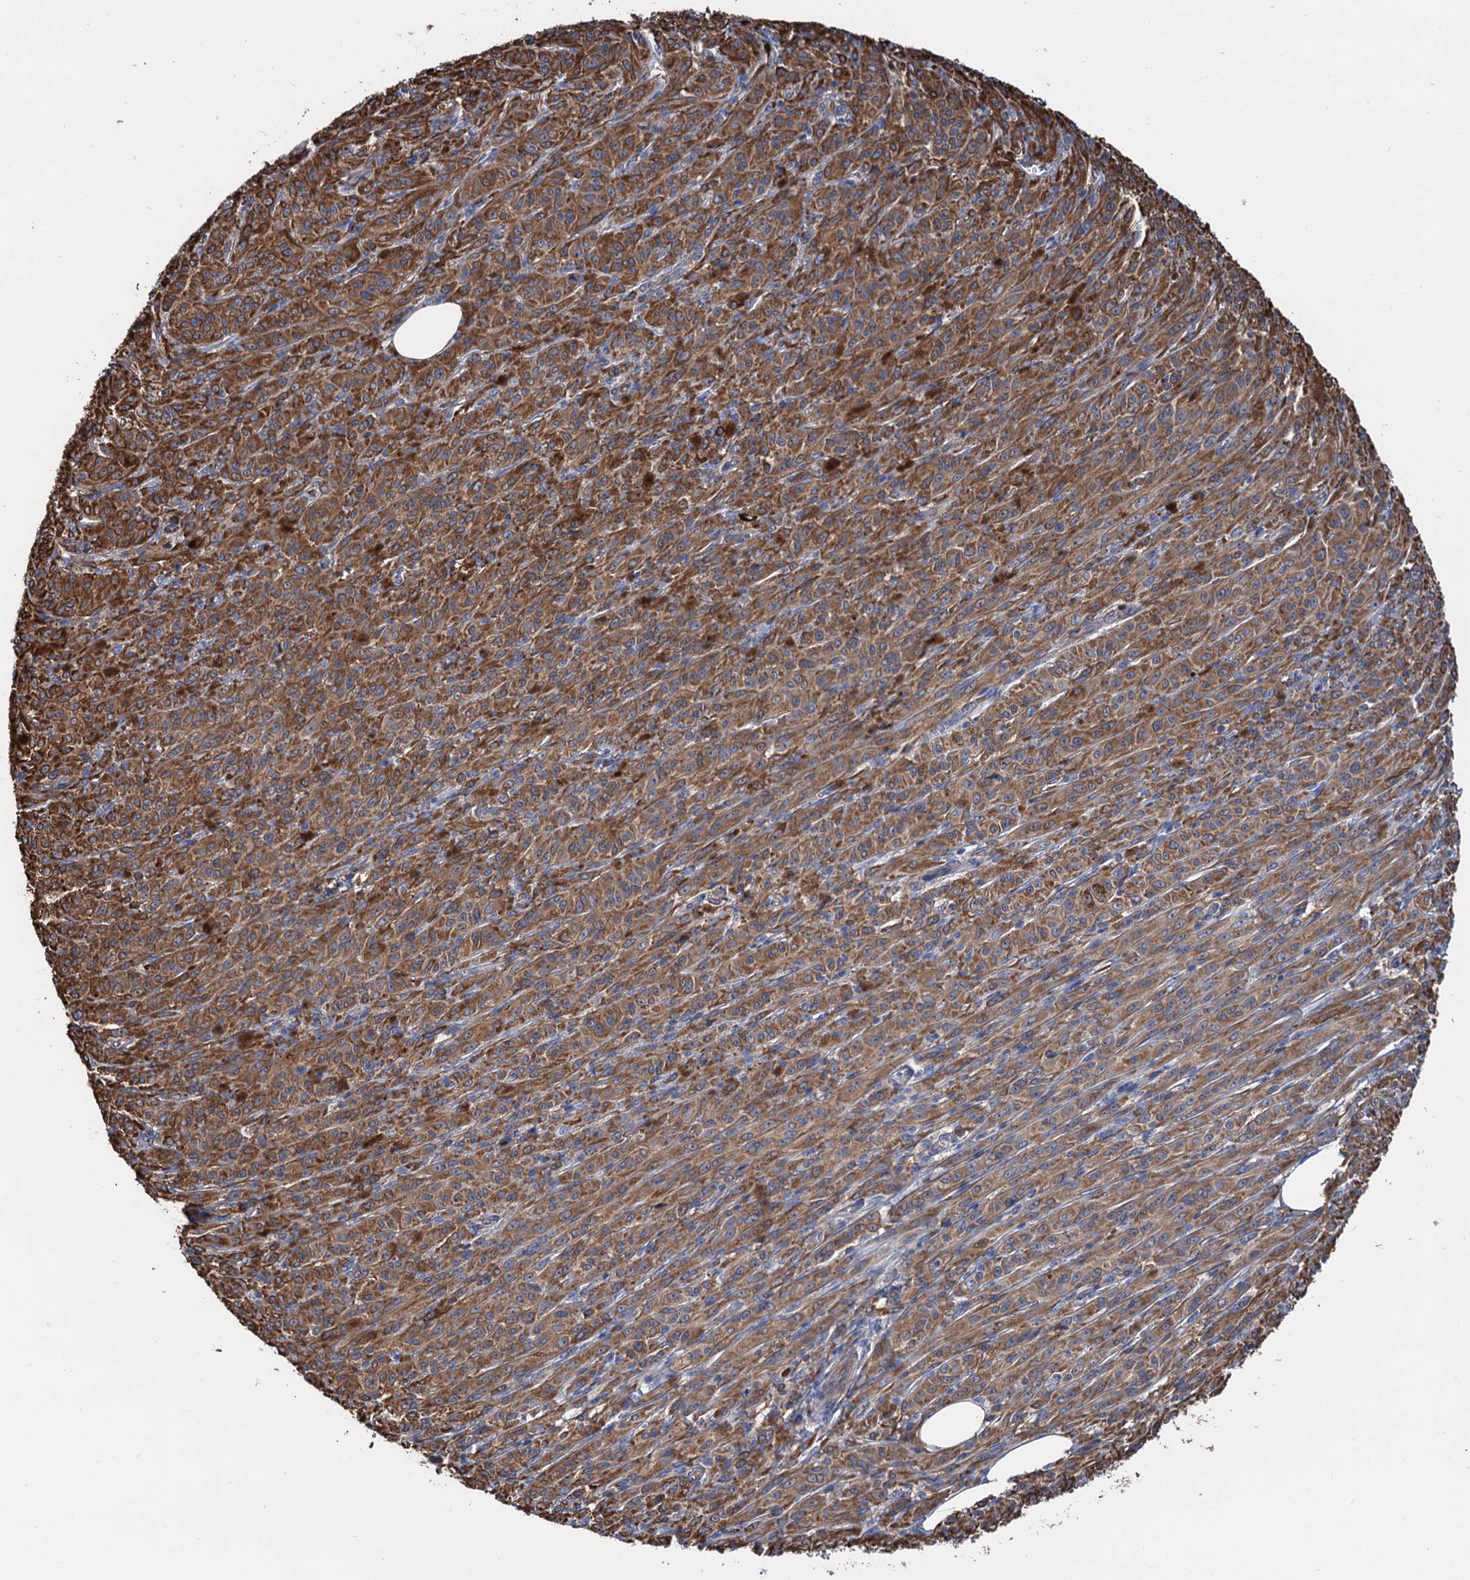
{"staining": {"intensity": "moderate", "quantity": ">75%", "location": "cytoplasmic/membranous"}, "tissue": "melanoma", "cell_type": "Tumor cells", "image_type": "cancer", "snomed": [{"axis": "morphology", "description": "Malignant melanoma, NOS"}, {"axis": "topography", "description": "Skin"}], "caption": "The histopathology image reveals staining of melanoma, revealing moderate cytoplasmic/membranous protein positivity (brown color) within tumor cells. (DAB IHC, brown staining for protein, blue staining for nuclei).", "gene": "CNNM1", "patient": {"sex": "female", "age": 52}}